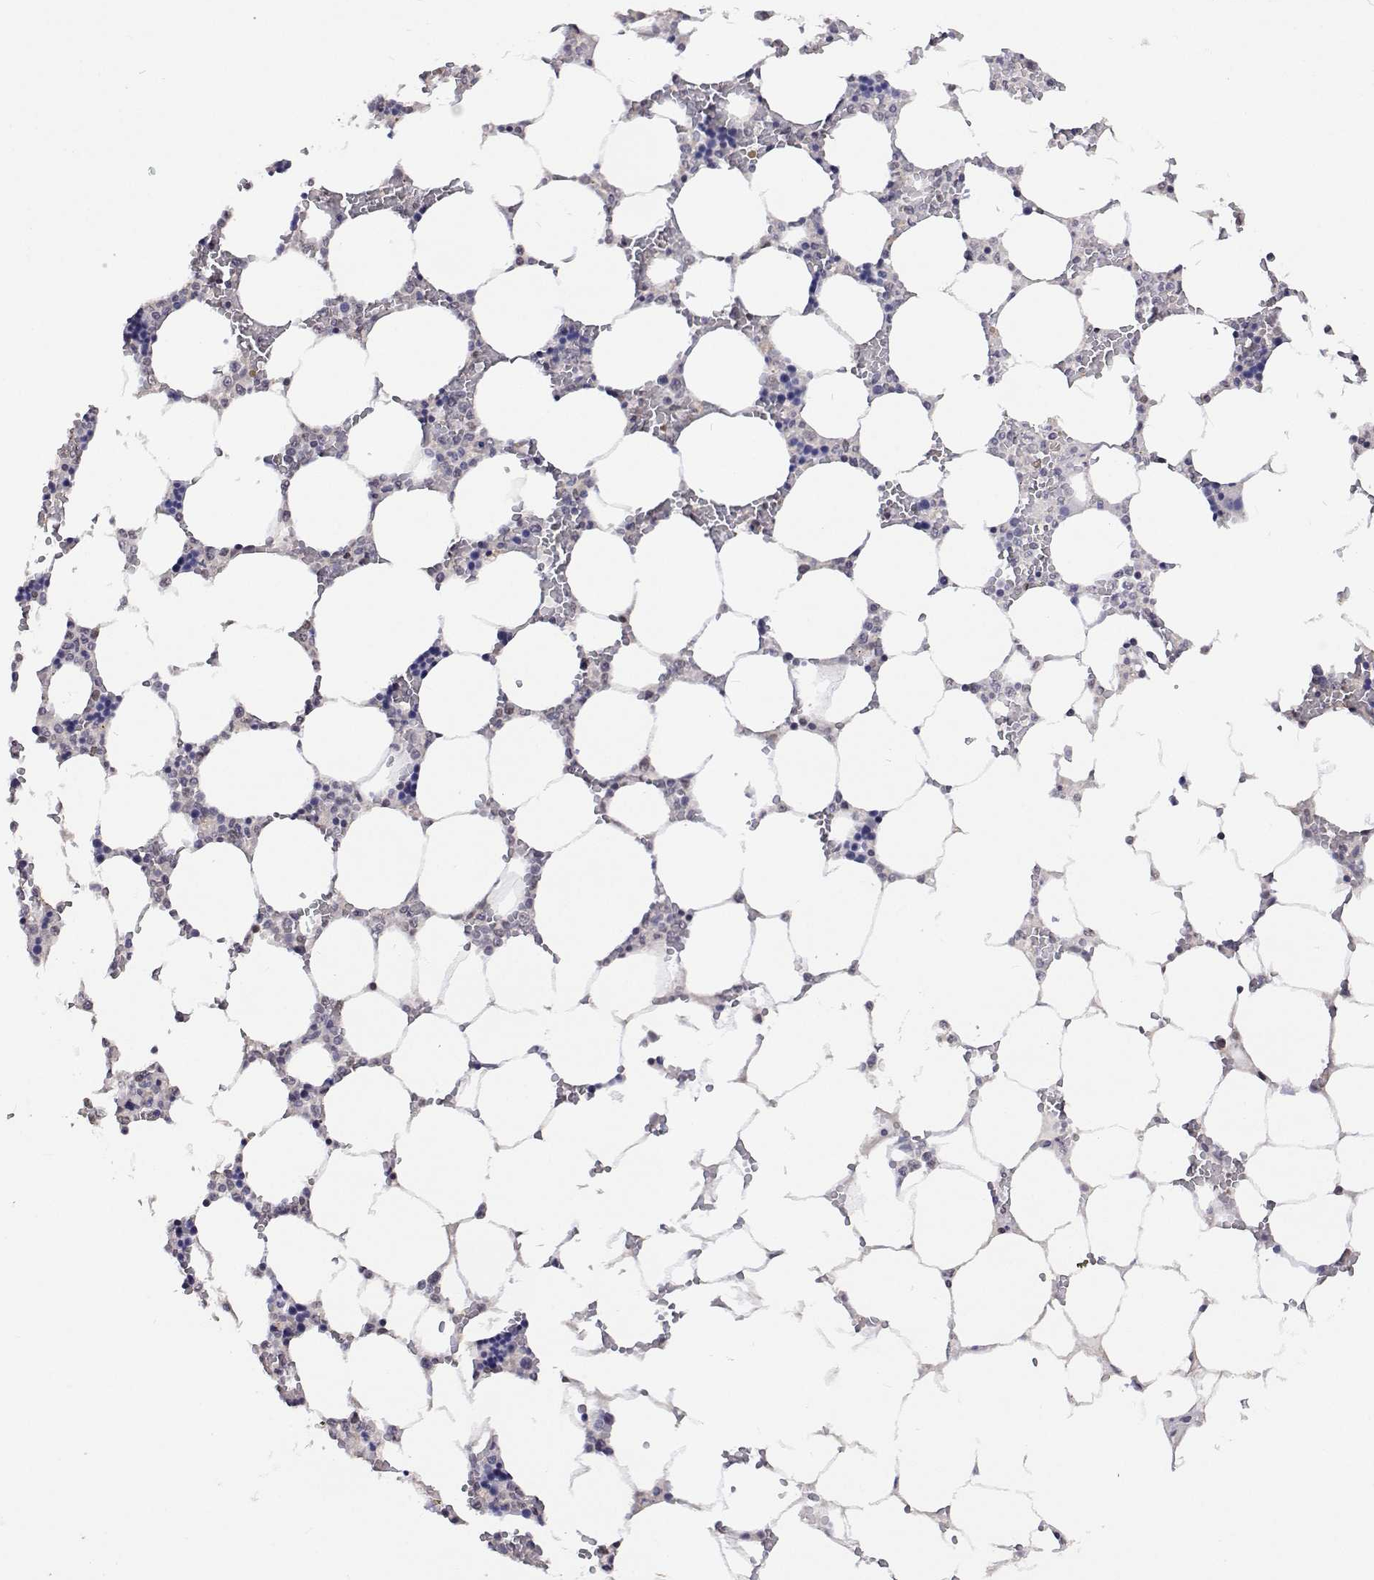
{"staining": {"intensity": "weak", "quantity": "25%-75%", "location": "nuclear"}, "tissue": "bone marrow", "cell_type": "Hematopoietic cells", "image_type": "normal", "snomed": [{"axis": "morphology", "description": "Normal tissue, NOS"}, {"axis": "topography", "description": "Bone marrow"}], "caption": "Approximately 25%-75% of hematopoietic cells in benign human bone marrow exhibit weak nuclear protein positivity as visualized by brown immunohistochemical staining.", "gene": "HNRNPA0", "patient": {"sex": "male", "age": 64}}